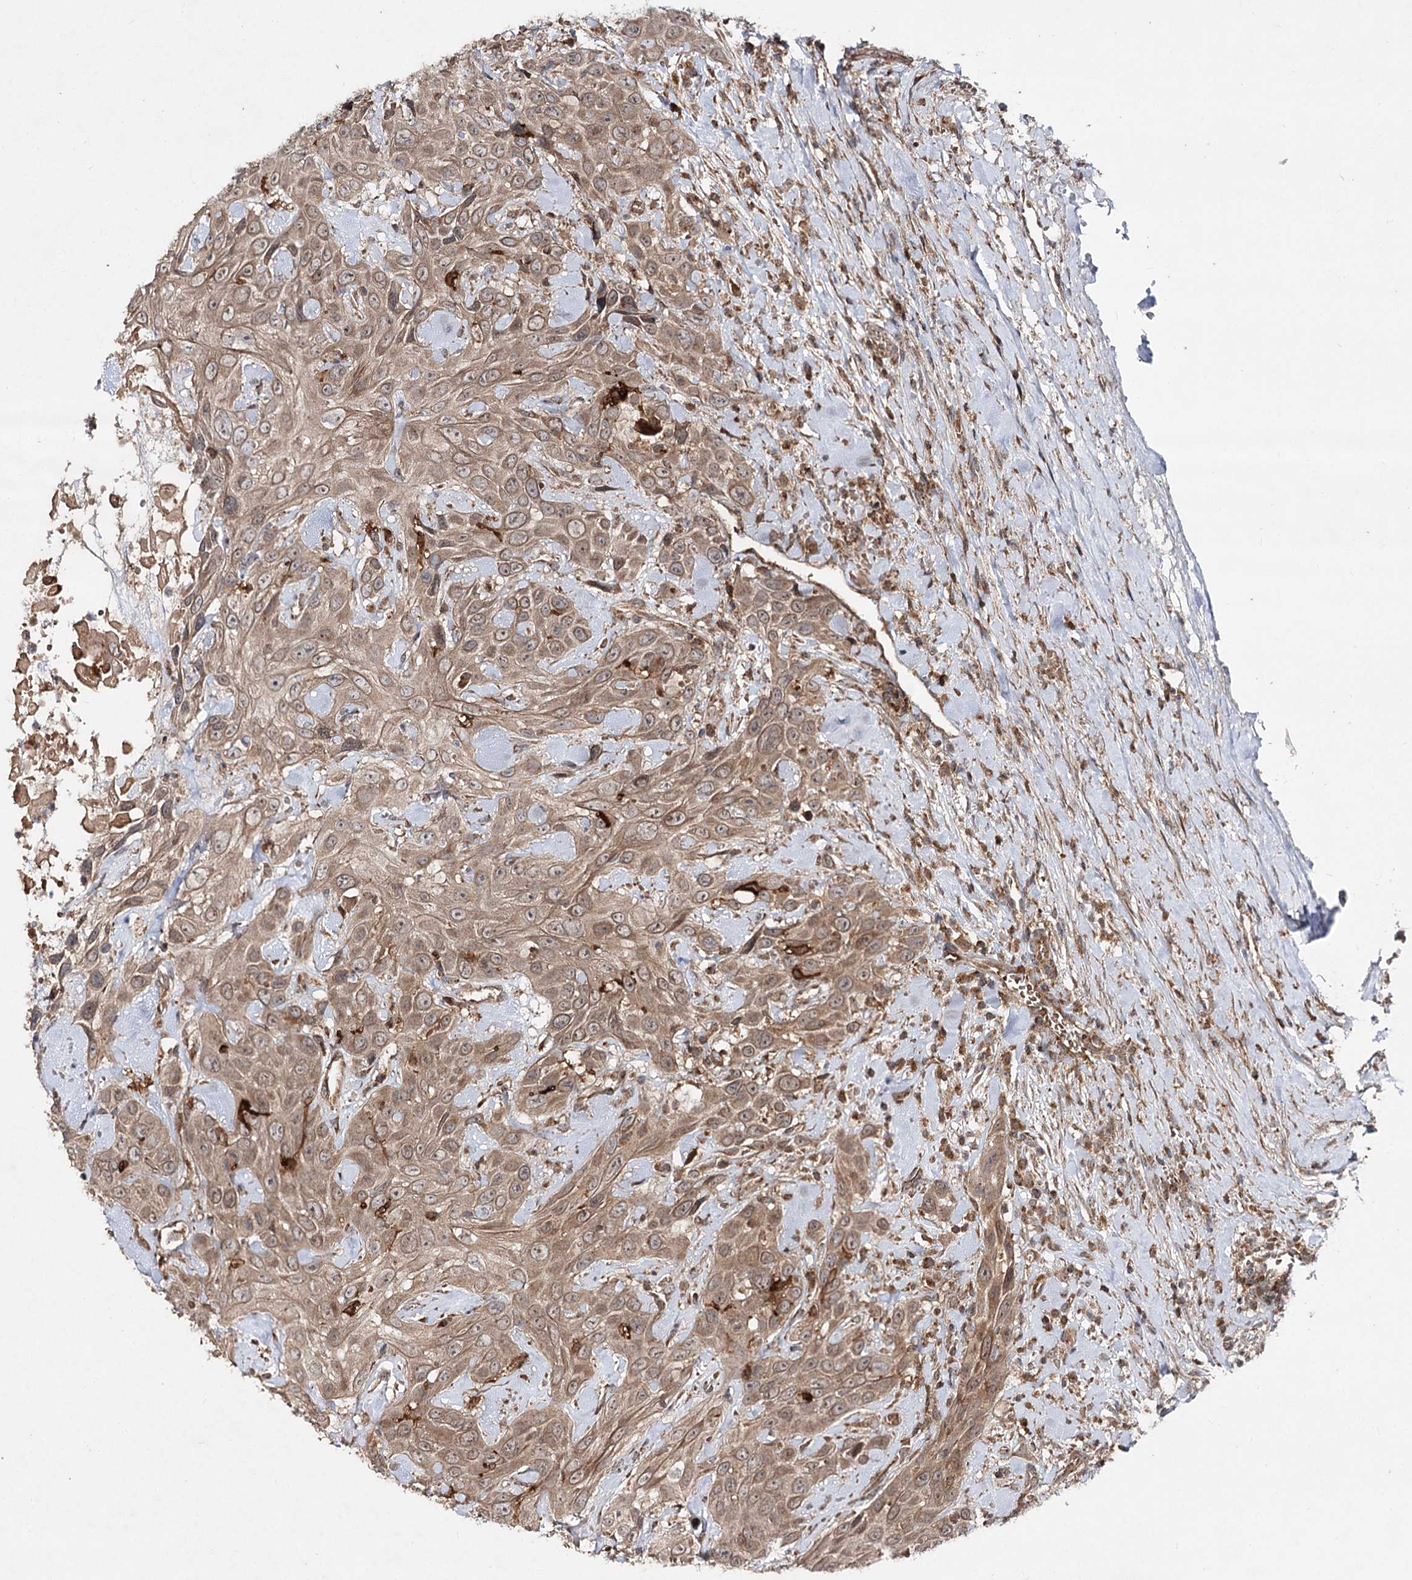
{"staining": {"intensity": "moderate", "quantity": ">75%", "location": "cytoplasmic/membranous,nuclear"}, "tissue": "head and neck cancer", "cell_type": "Tumor cells", "image_type": "cancer", "snomed": [{"axis": "morphology", "description": "Squamous cell carcinoma, NOS"}, {"axis": "topography", "description": "Head-Neck"}], "caption": "Squamous cell carcinoma (head and neck) stained with a protein marker reveals moderate staining in tumor cells.", "gene": "MINDY3", "patient": {"sex": "male", "age": 81}}